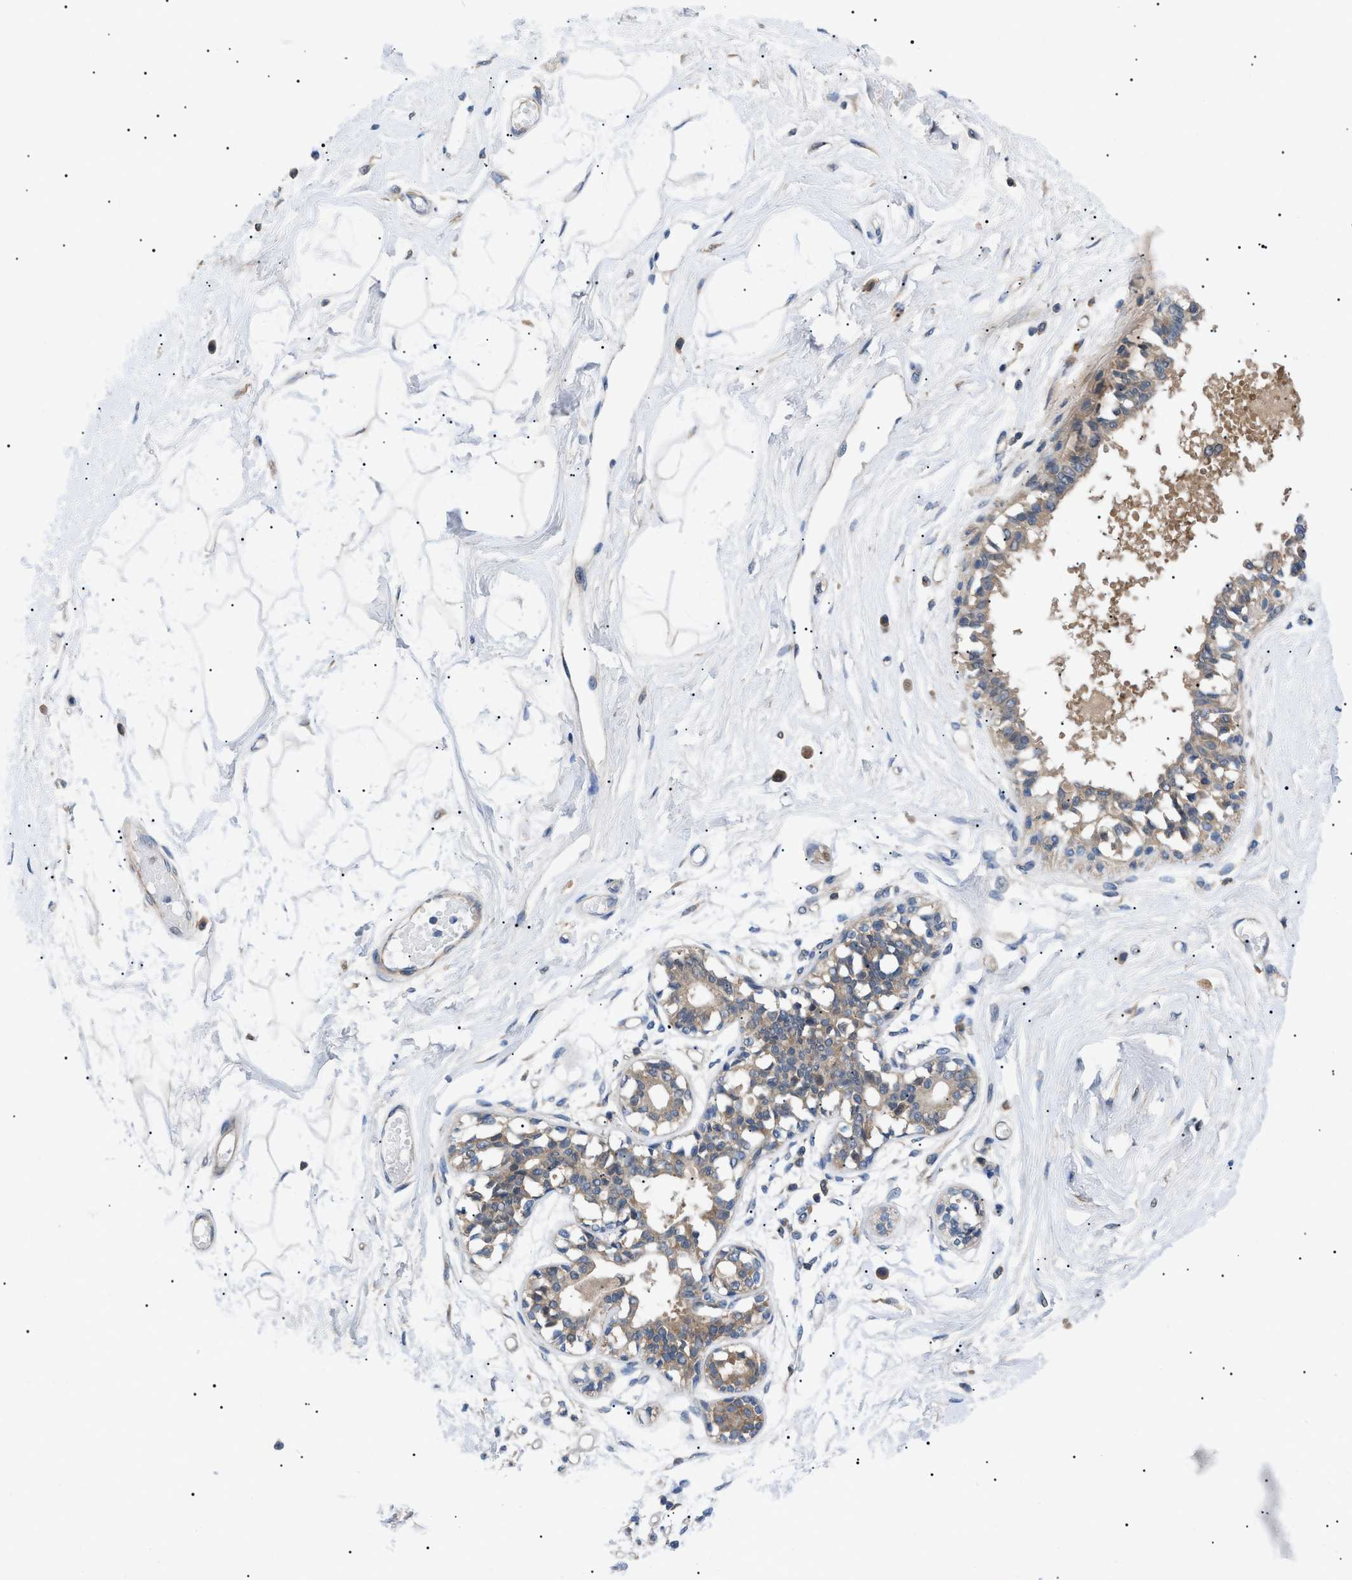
{"staining": {"intensity": "negative", "quantity": "none", "location": "none"}, "tissue": "breast", "cell_type": "Adipocytes", "image_type": "normal", "snomed": [{"axis": "morphology", "description": "Normal tissue, NOS"}, {"axis": "topography", "description": "Breast"}], "caption": "Image shows no protein positivity in adipocytes of normal breast. (Brightfield microscopy of DAB immunohistochemistry at high magnification).", "gene": "RIPK1", "patient": {"sex": "female", "age": 45}}